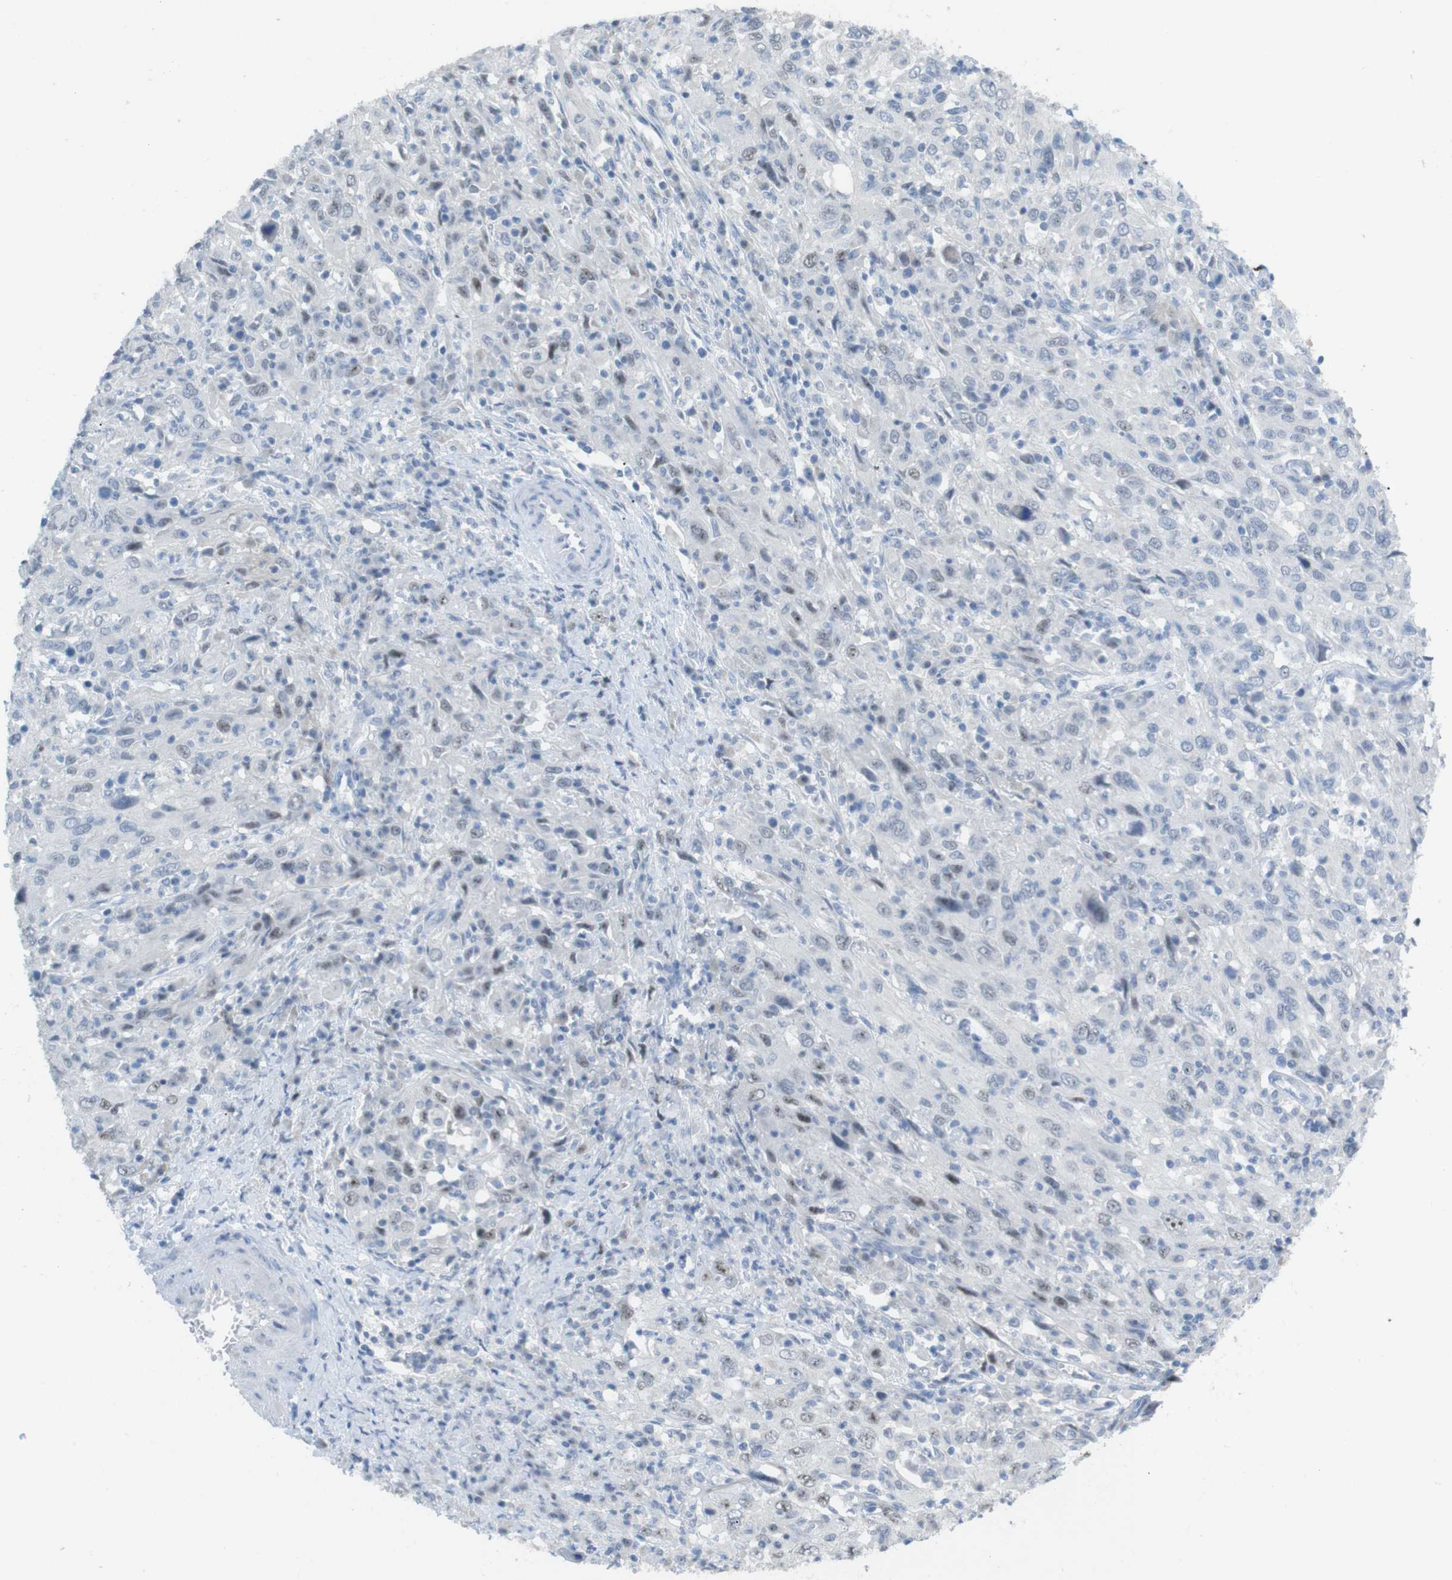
{"staining": {"intensity": "weak", "quantity": "<25%", "location": "nuclear"}, "tissue": "cervical cancer", "cell_type": "Tumor cells", "image_type": "cancer", "snomed": [{"axis": "morphology", "description": "Squamous cell carcinoma, NOS"}, {"axis": "topography", "description": "Cervix"}], "caption": "Human squamous cell carcinoma (cervical) stained for a protein using immunohistochemistry (IHC) shows no staining in tumor cells.", "gene": "RIOX2", "patient": {"sex": "female", "age": 46}}